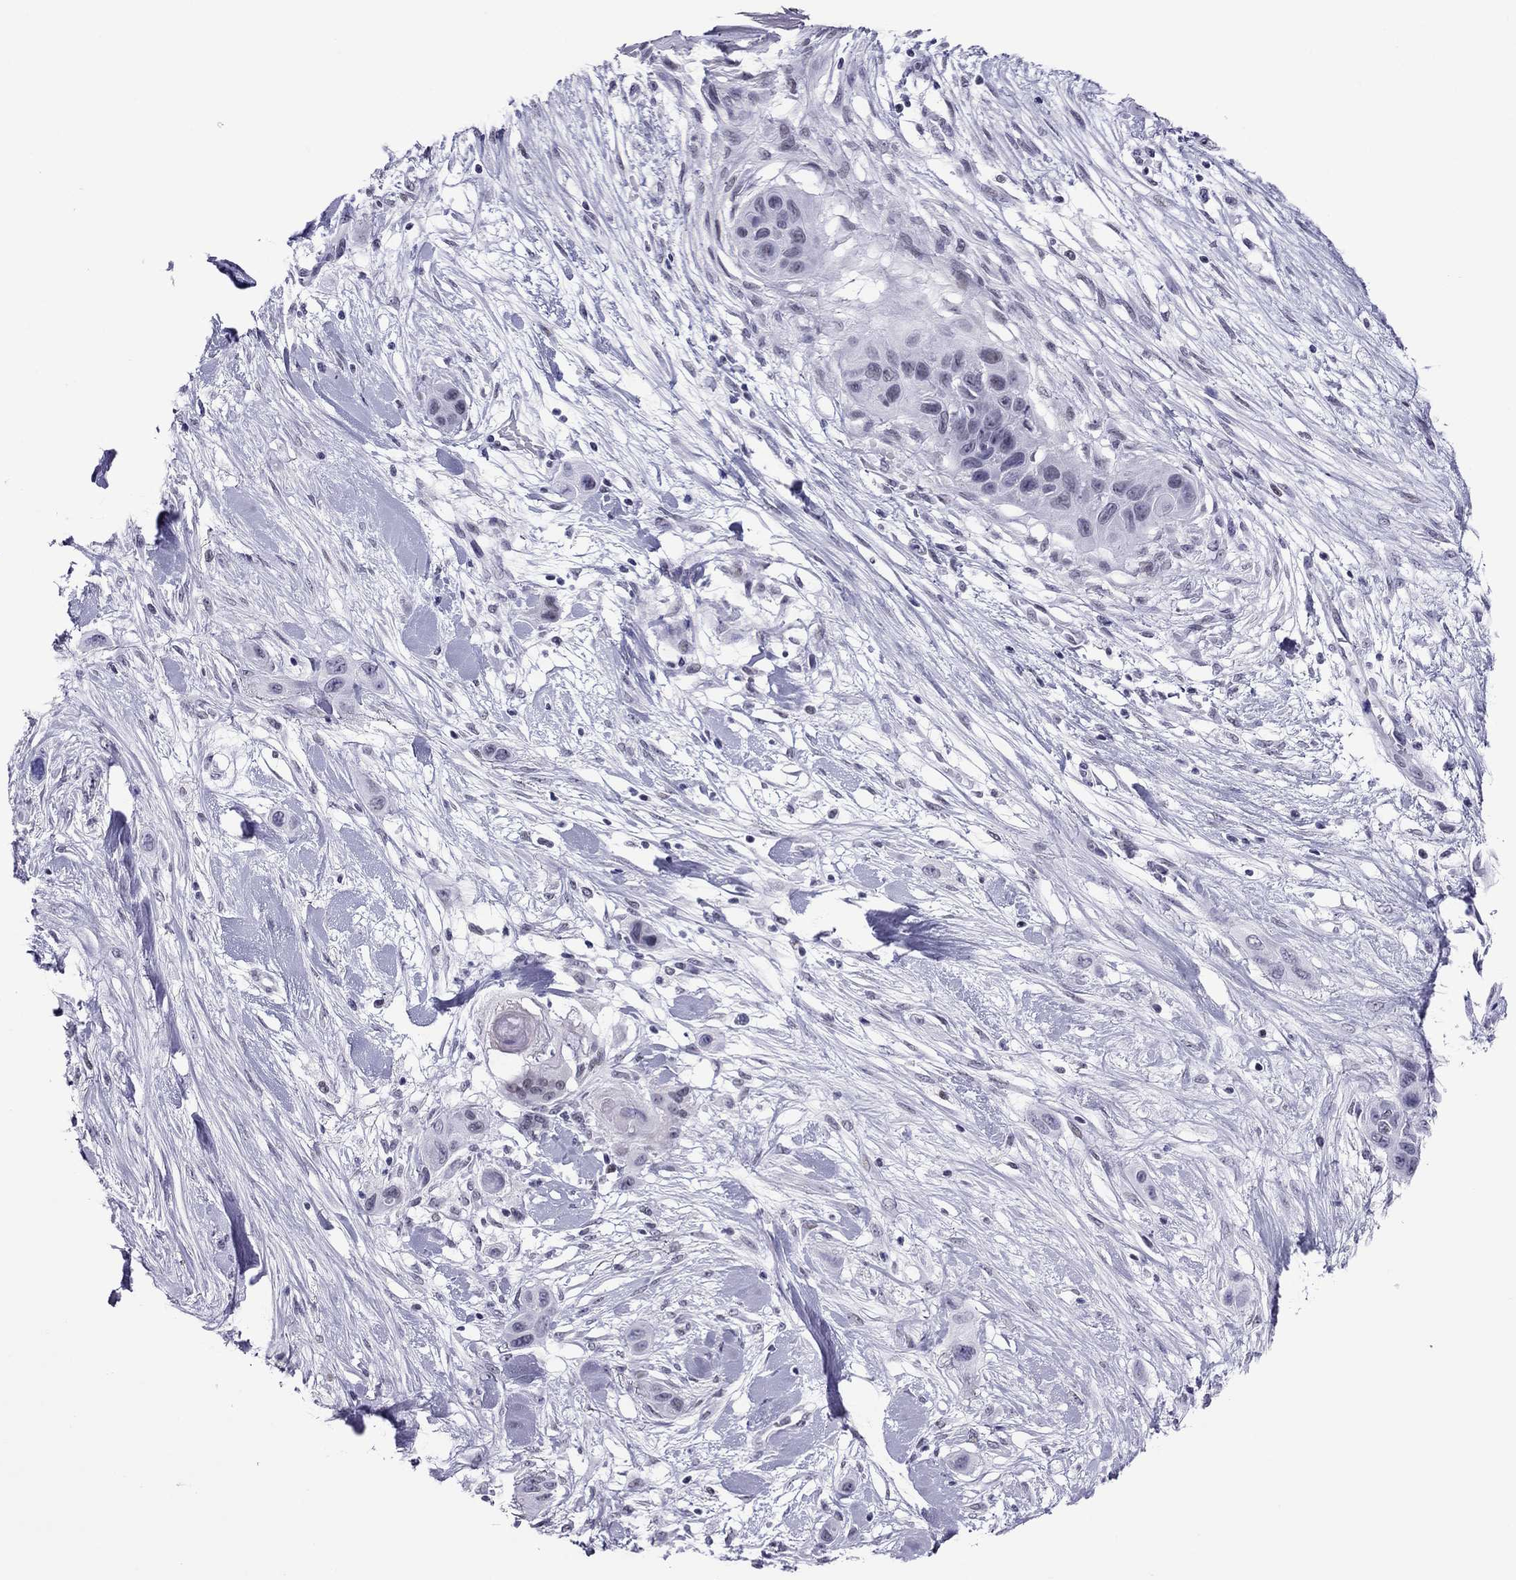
{"staining": {"intensity": "negative", "quantity": "none", "location": "none"}, "tissue": "skin cancer", "cell_type": "Tumor cells", "image_type": "cancer", "snomed": [{"axis": "morphology", "description": "Squamous cell carcinoma, NOS"}, {"axis": "topography", "description": "Skin"}], "caption": "Immunohistochemical staining of skin cancer exhibits no significant positivity in tumor cells. (DAB IHC visualized using brightfield microscopy, high magnification).", "gene": "ZNF646", "patient": {"sex": "male", "age": 79}}